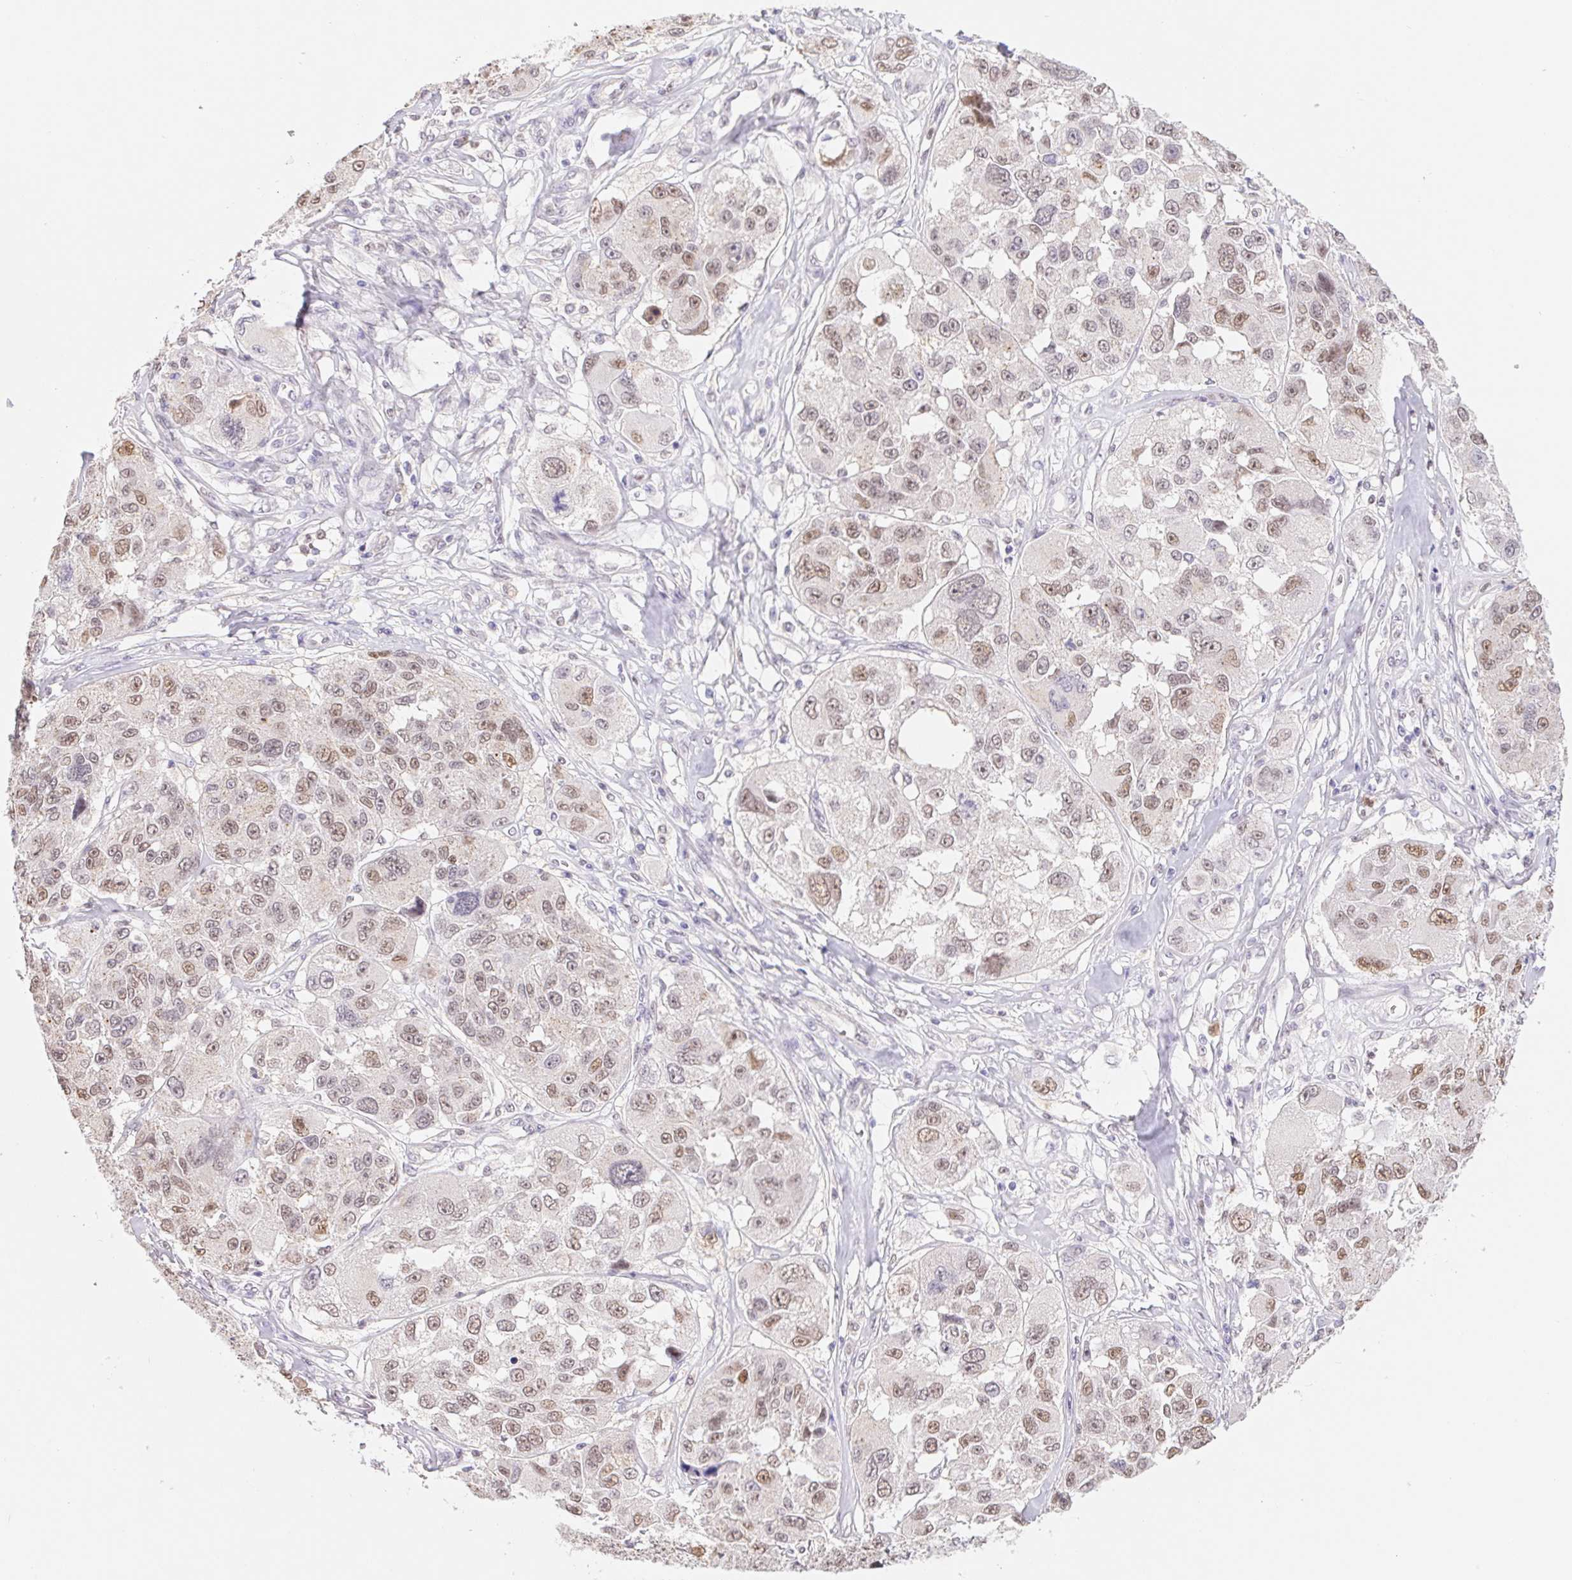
{"staining": {"intensity": "moderate", "quantity": "25%-75%", "location": "nuclear"}, "tissue": "melanoma", "cell_type": "Tumor cells", "image_type": "cancer", "snomed": [{"axis": "morphology", "description": "Malignant melanoma, NOS"}, {"axis": "topography", "description": "Skin"}], "caption": "Protein expression analysis of malignant melanoma reveals moderate nuclear staining in about 25%-75% of tumor cells. Nuclei are stained in blue.", "gene": "L3MBTL4", "patient": {"sex": "female", "age": 66}}